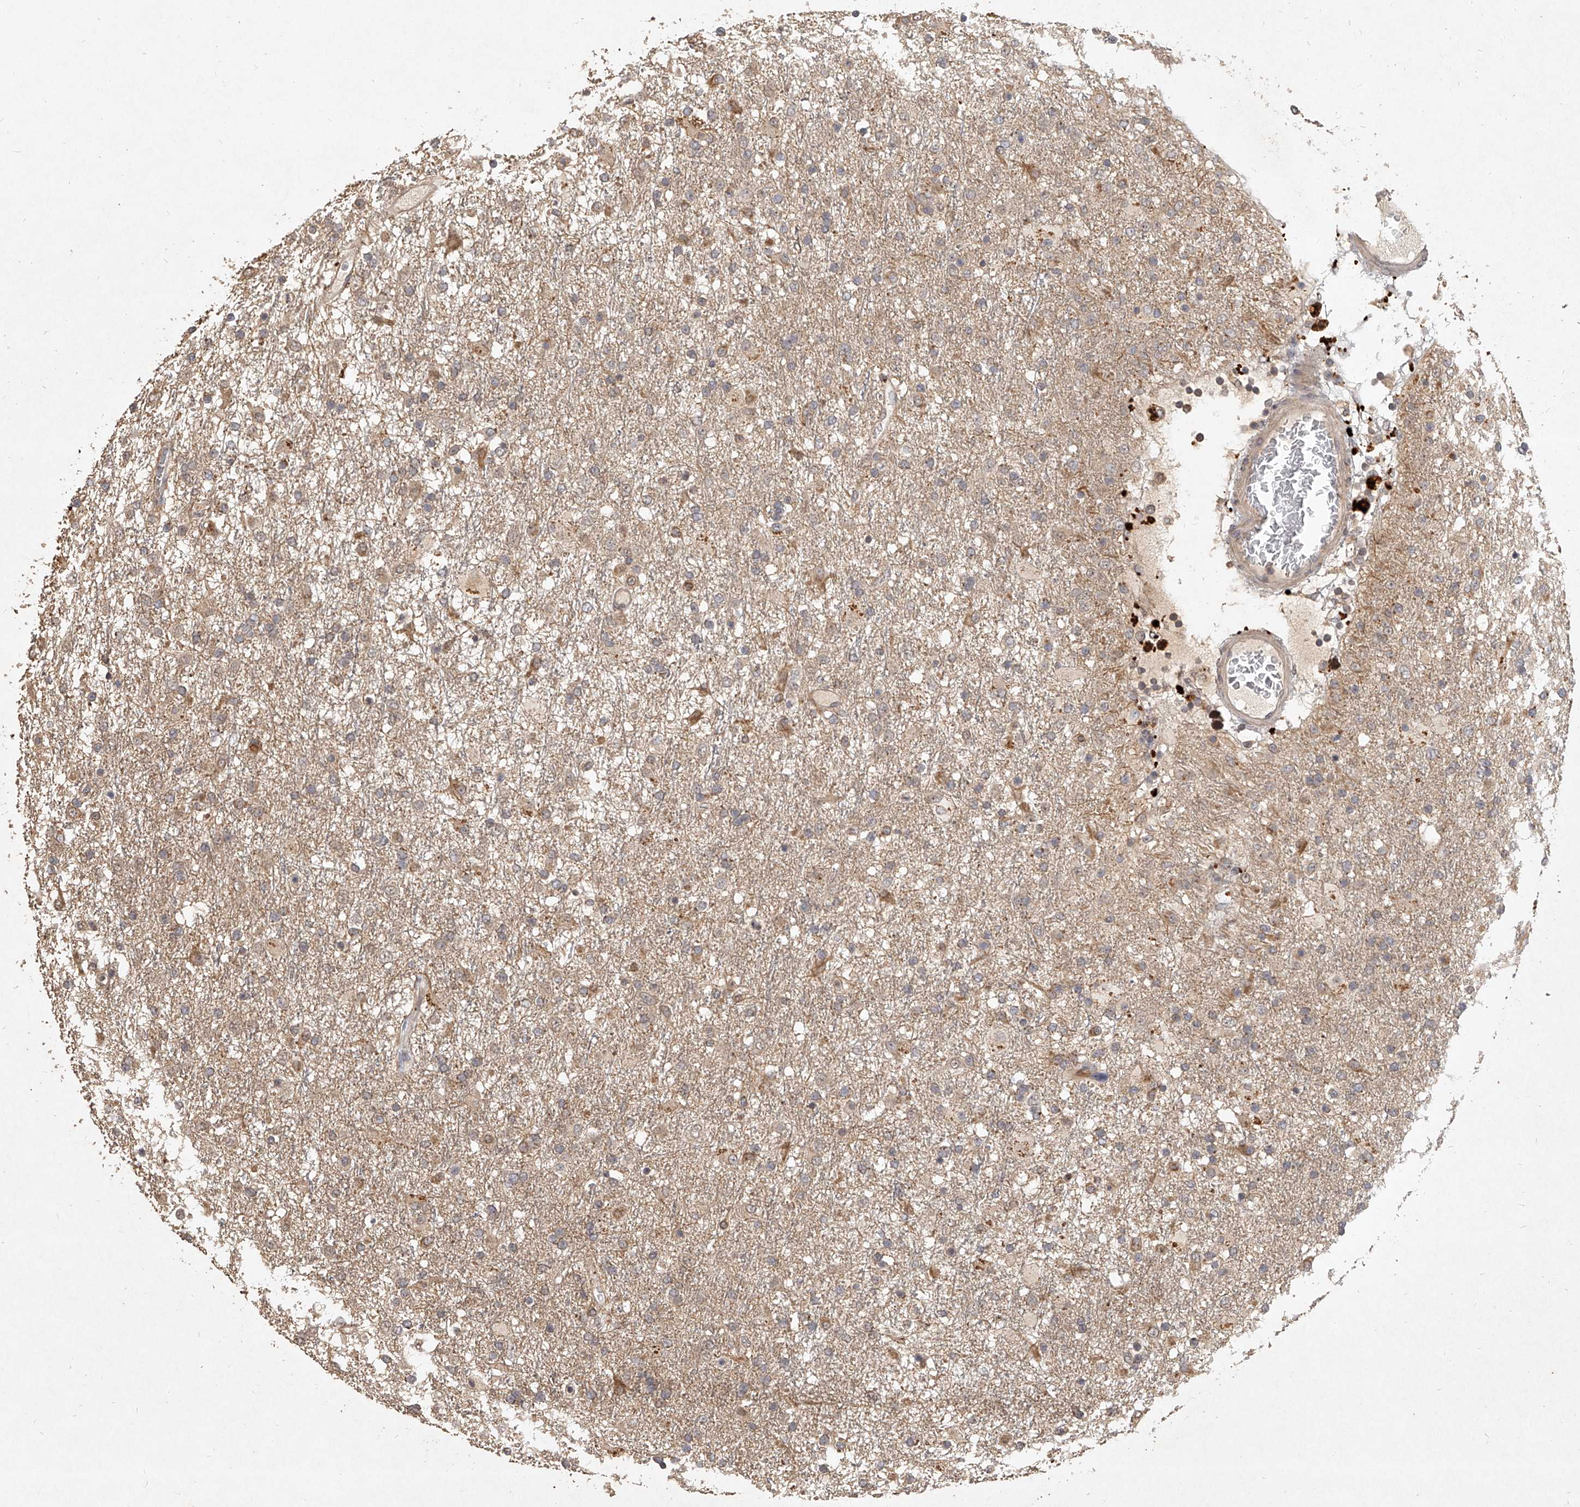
{"staining": {"intensity": "weak", "quantity": "<25%", "location": "cytoplasmic/membranous"}, "tissue": "glioma", "cell_type": "Tumor cells", "image_type": "cancer", "snomed": [{"axis": "morphology", "description": "Glioma, malignant, Low grade"}, {"axis": "topography", "description": "Brain"}], "caption": "The IHC image has no significant positivity in tumor cells of malignant low-grade glioma tissue.", "gene": "SLC37A1", "patient": {"sex": "male", "age": 65}}